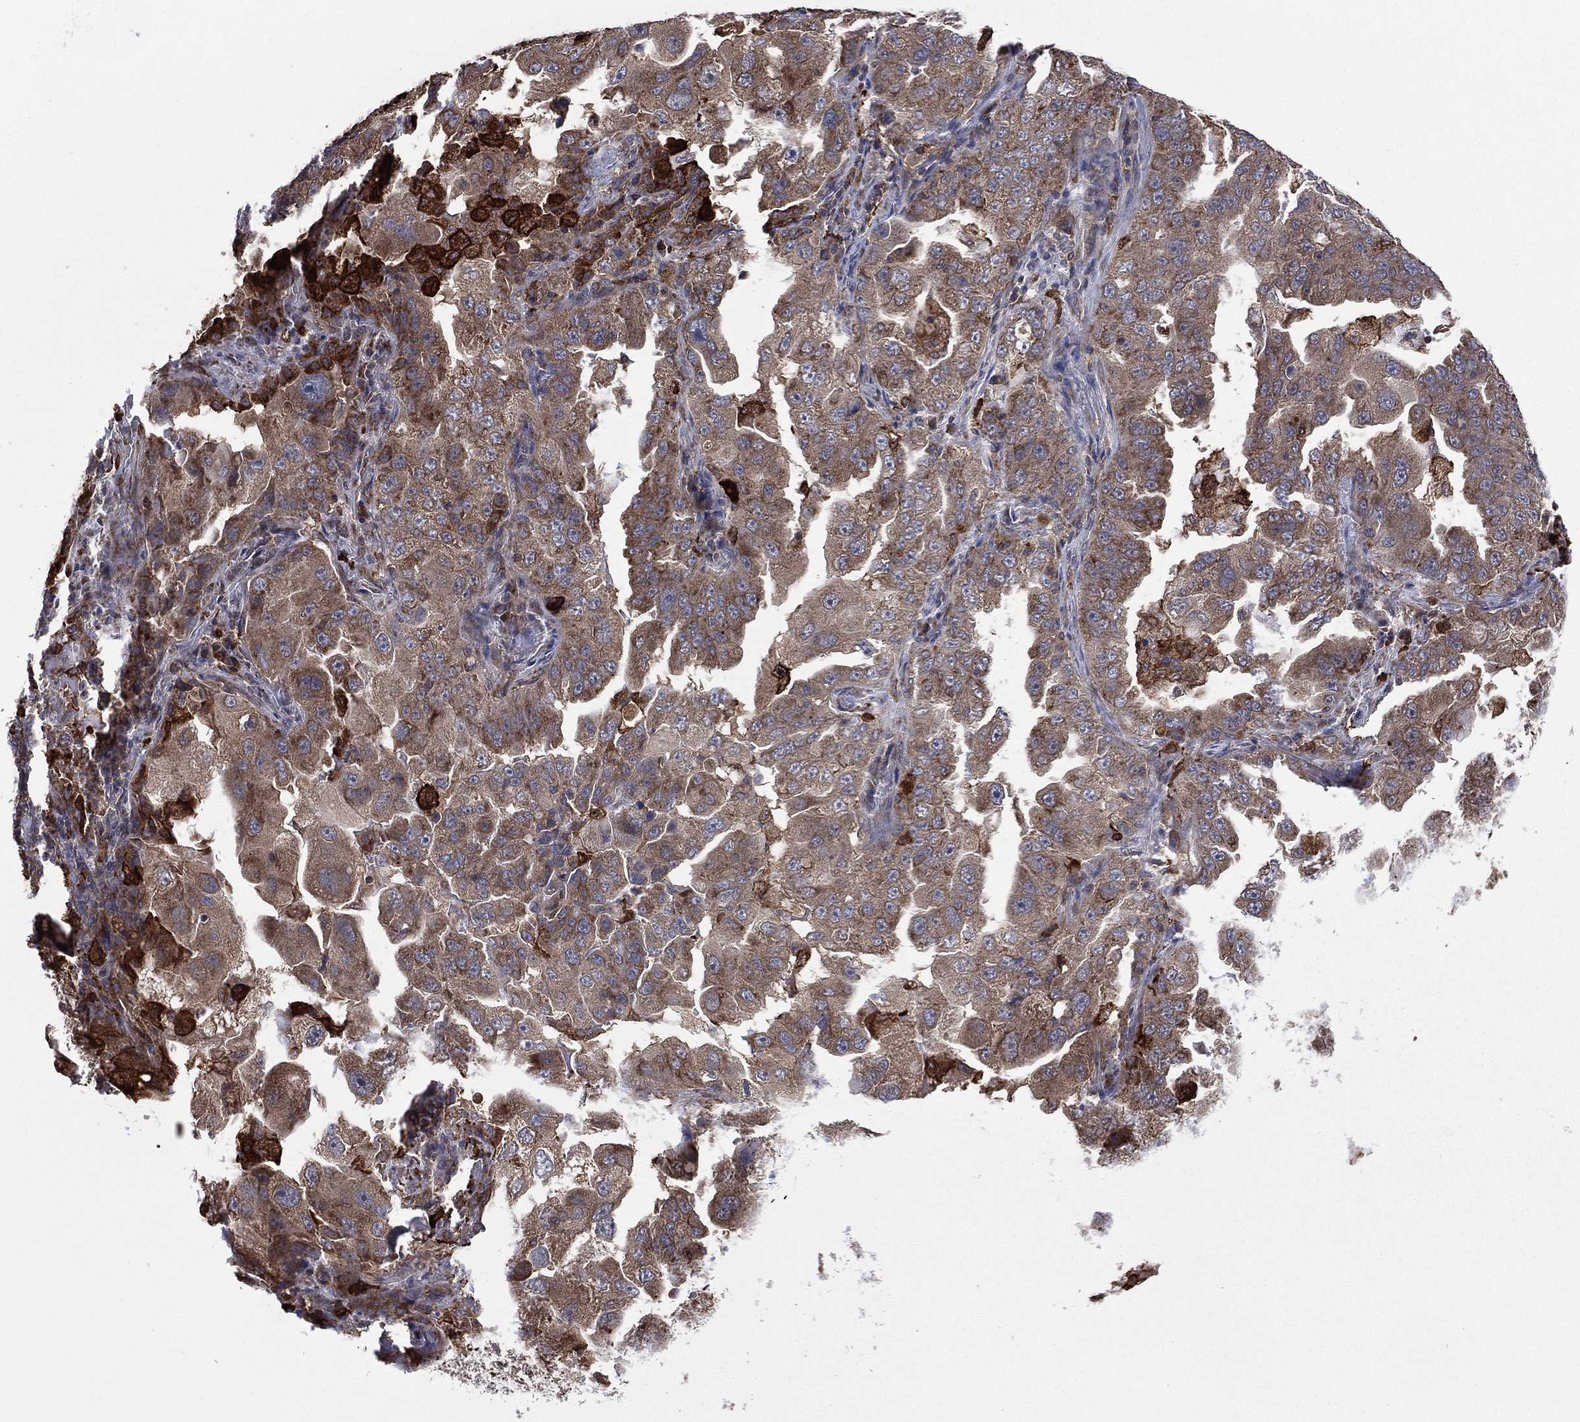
{"staining": {"intensity": "weak", "quantity": "<25%", "location": "cytoplasmic/membranous"}, "tissue": "lung cancer", "cell_type": "Tumor cells", "image_type": "cancer", "snomed": [{"axis": "morphology", "description": "Adenocarcinoma, NOS"}, {"axis": "topography", "description": "Lung"}], "caption": "Human adenocarcinoma (lung) stained for a protein using IHC demonstrates no expression in tumor cells.", "gene": "C2orf76", "patient": {"sex": "female", "age": 61}}